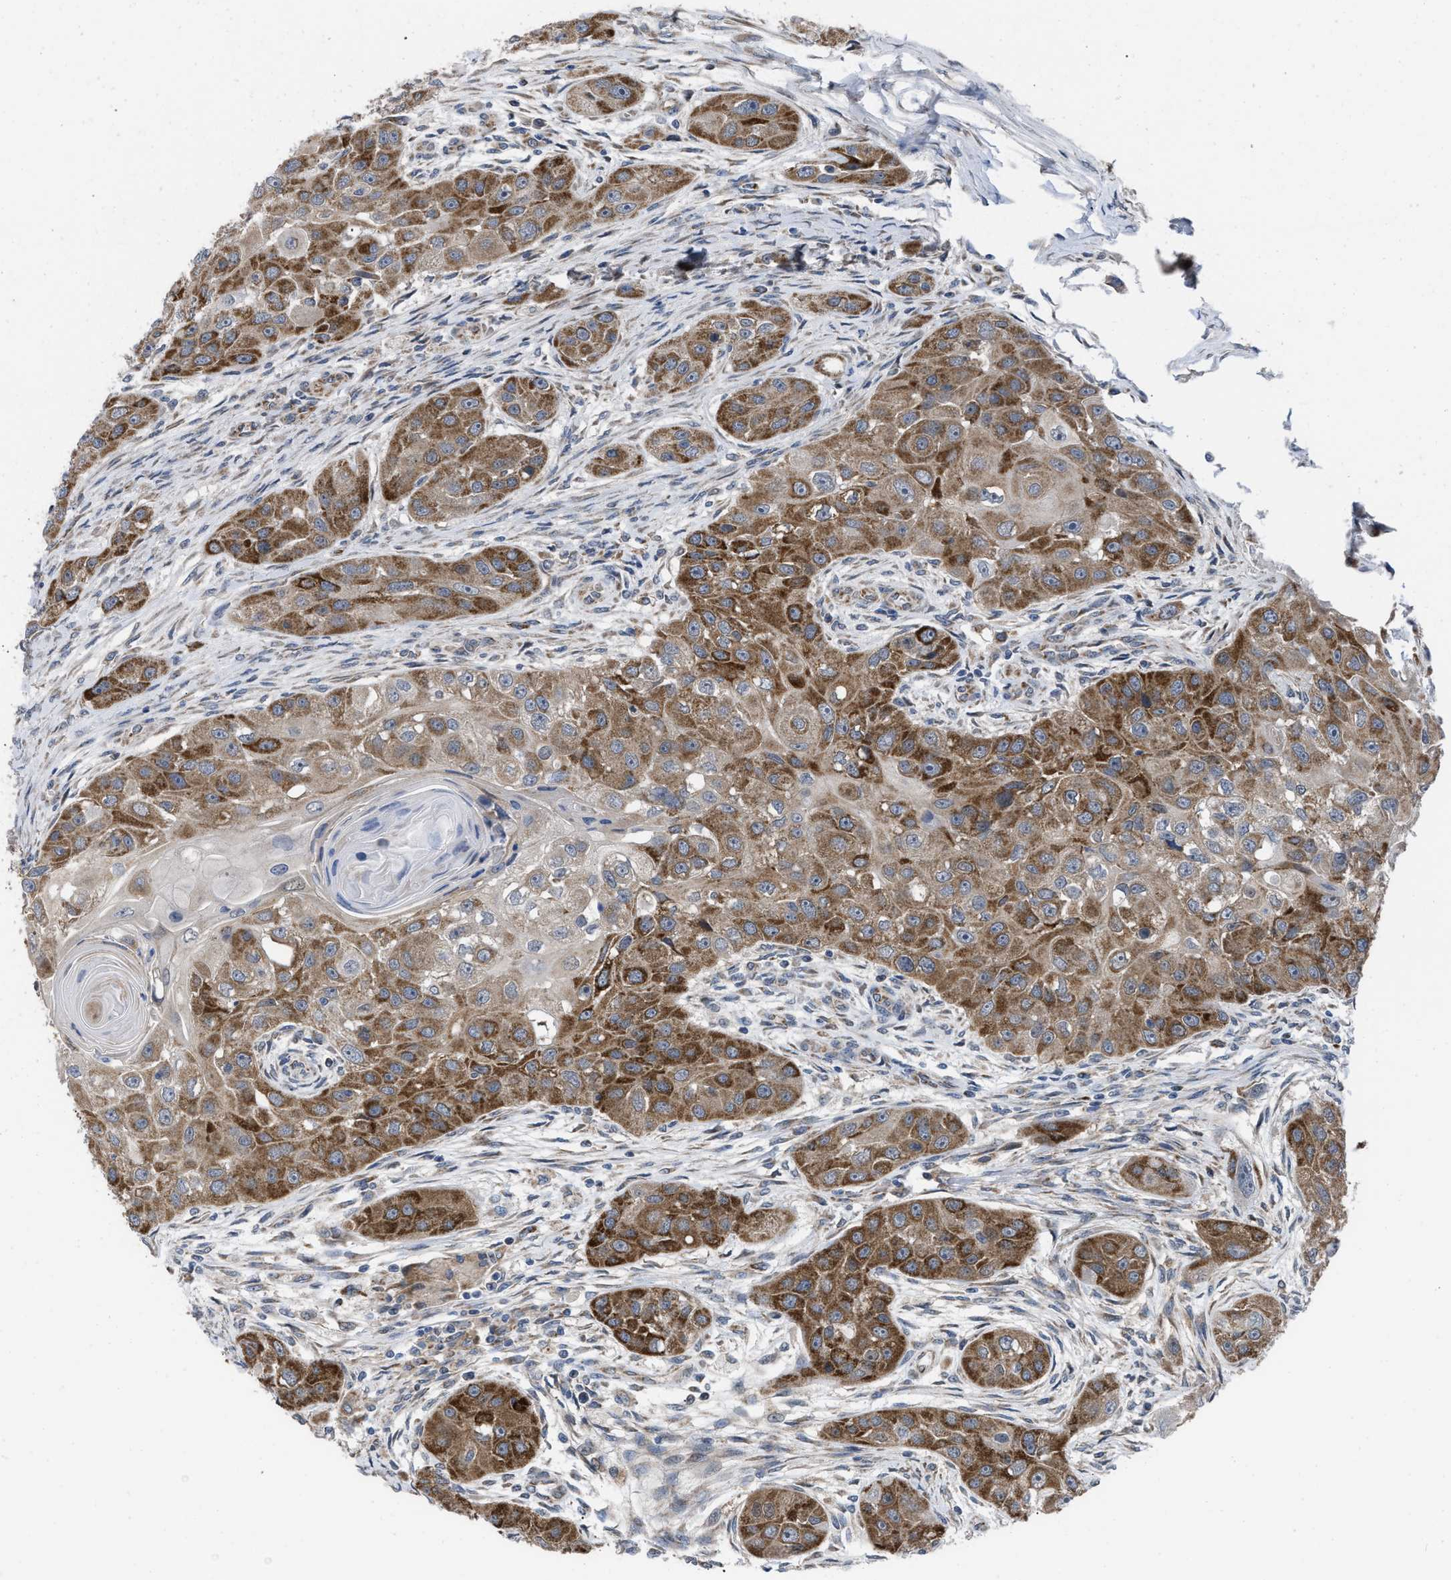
{"staining": {"intensity": "strong", "quantity": ">75%", "location": "cytoplasmic/membranous"}, "tissue": "head and neck cancer", "cell_type": "Tumor cells", "image_type": "cancer", "snomed": [{"axis": "morphology", "description": "Normal tissue, NOS"}, {"axis": "morphology", "description": "Squamous cell carcinoma, NOS"}, {"axis": "topography", "description": "Skeletal muscle"}, {"axis": "topography", "description": "Head-Neck"}], "caption": "Brown immunohistochemical staining in head and neck cancer (squamous cell carcinoma) reveals strong cytoplasmic/membranous expression in approximately >75% of tumor cells.", "gene": "AKAP1", "patient": {"sex": "male", "age": 51}}